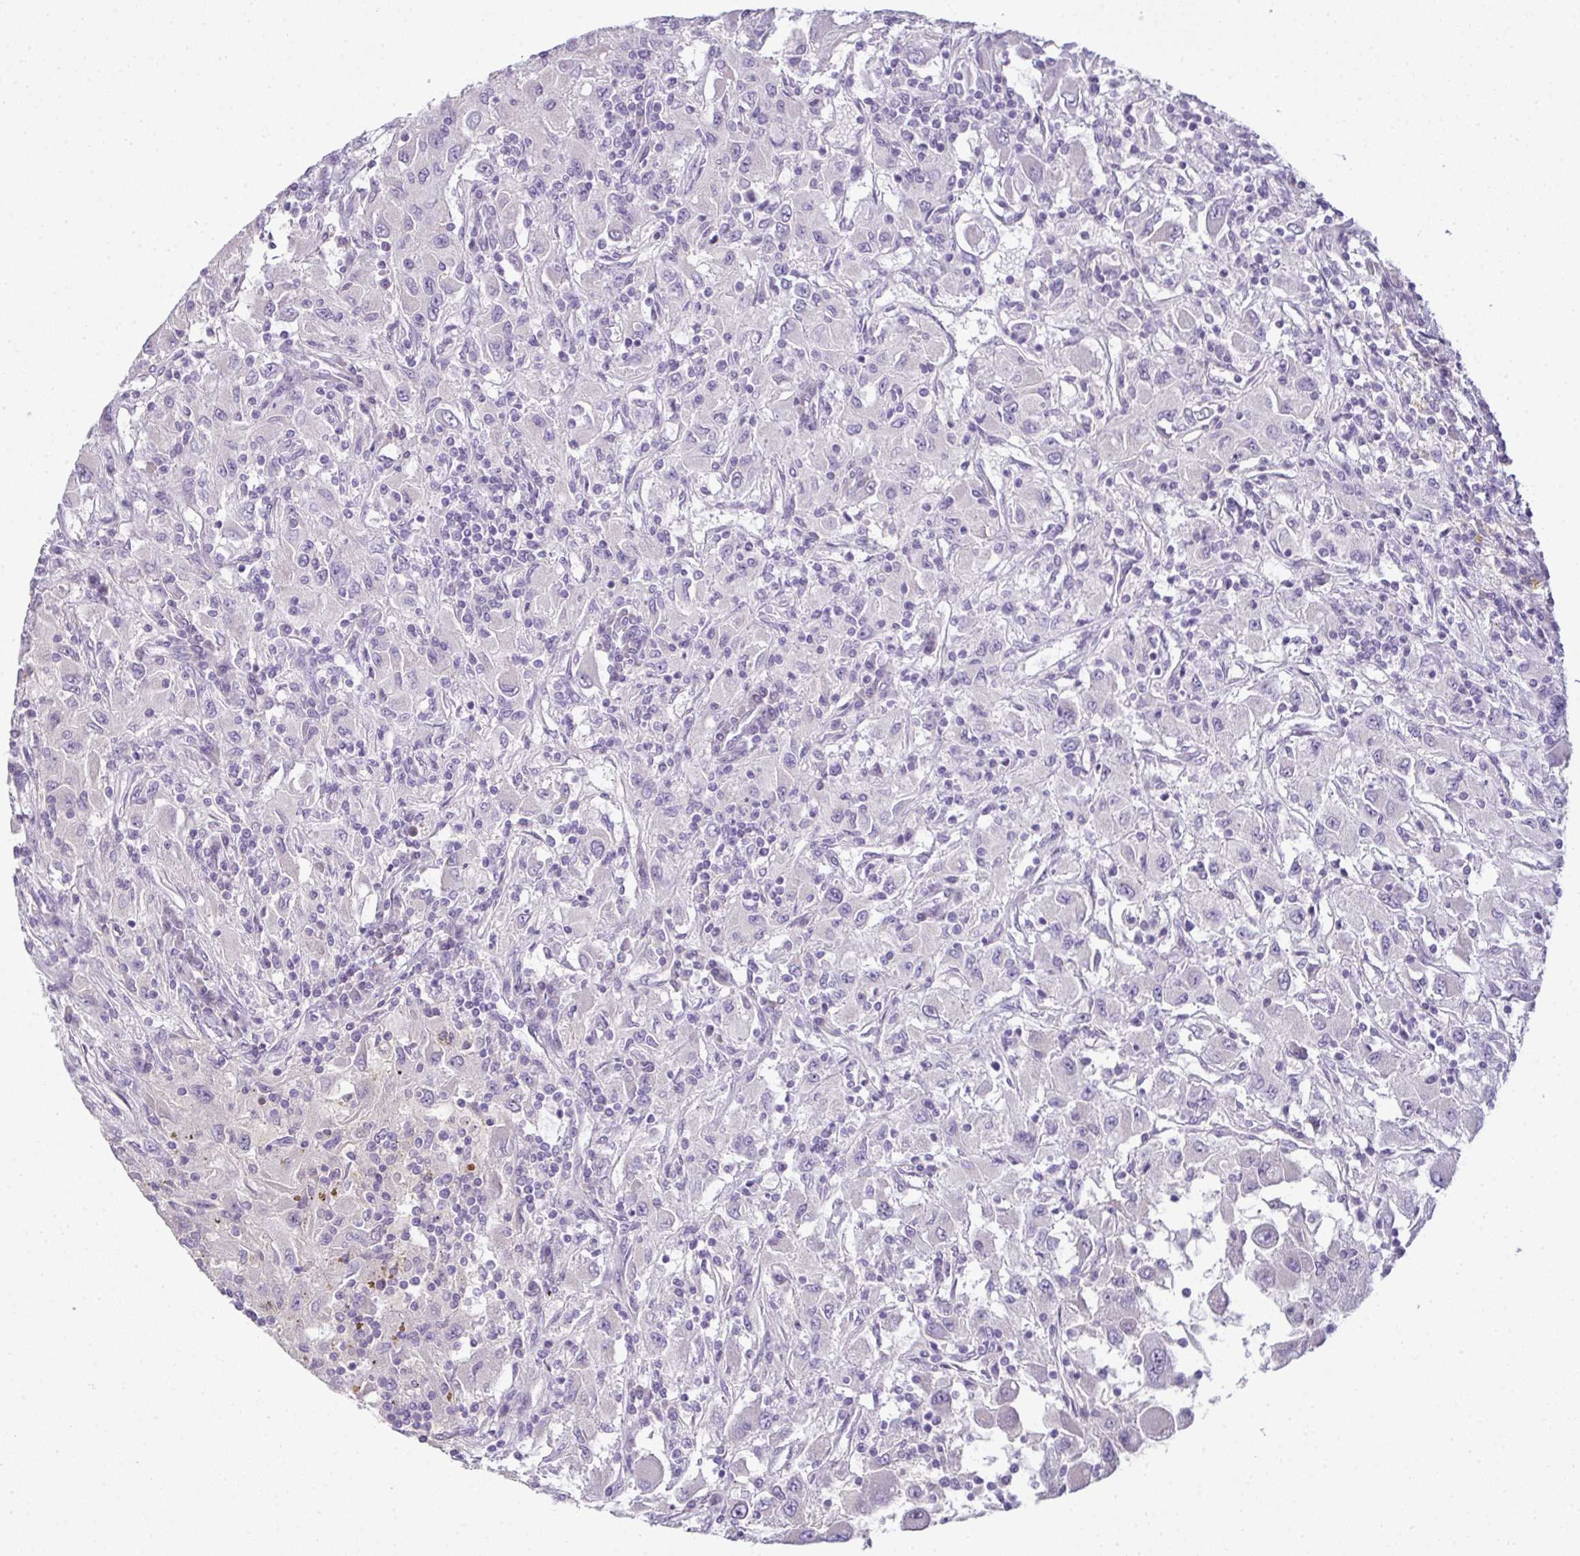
{"staining": {"intensity": "negative", "quantity": "none", "location": "none"}, "tissue": "renal cancer", "cell_type": "Tumor cells", "image_type": "cancer", "snomed": [{"axis": "morphology", "description": "Adenocarcinoma, NOS"}, {"axis": "topography", "description": "Kidney"}], "caption": "The photomicrograph shows no staining of tumor cells in adenocarcinoma (renal).", "gene": "CMPK1", "patient": {"sex": "female", "age": 67}}